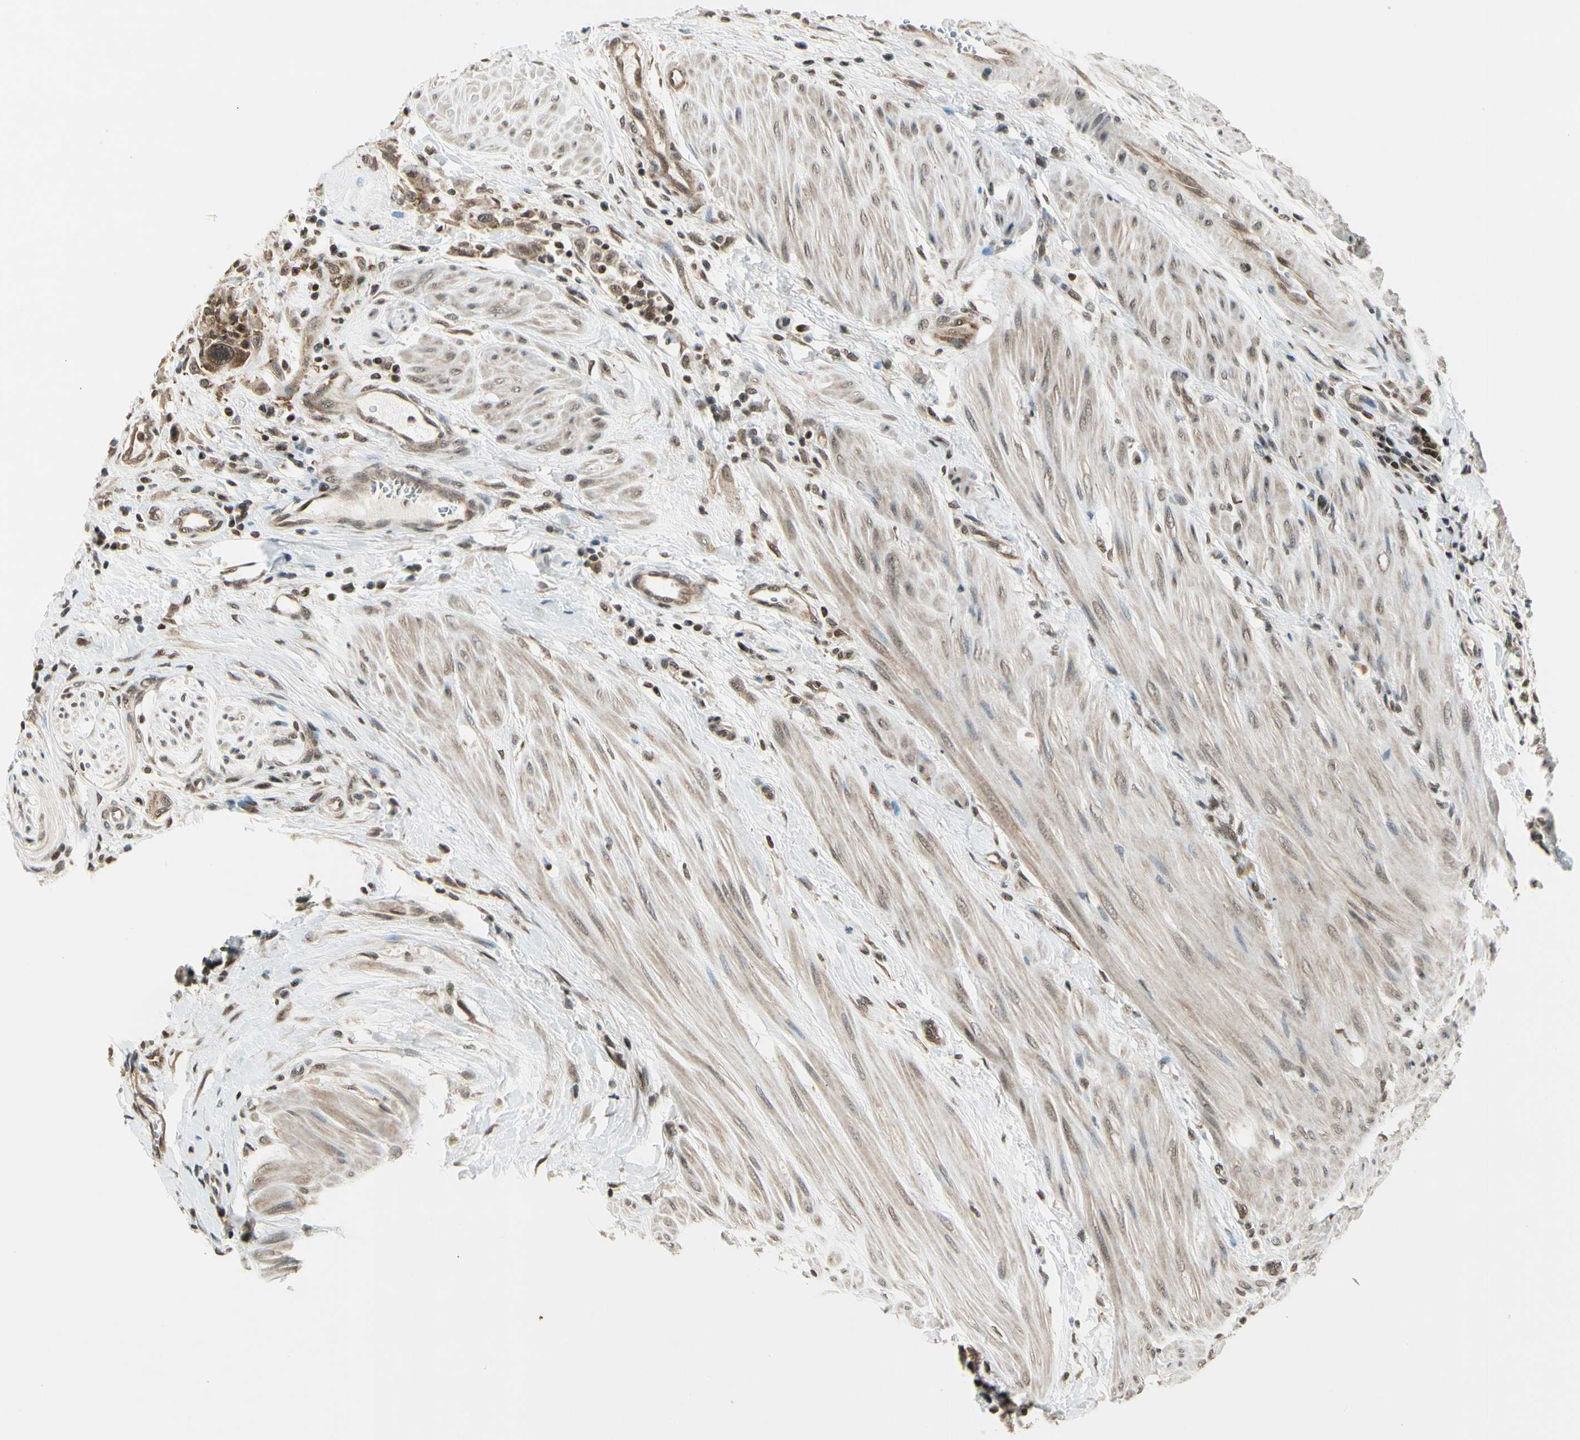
{"staining": {"intensity": "weak", "quantity": "25%-75%", "location": "cytoplasmic/membranous"}, "tissue": "urothelial cancer", "cell_type": "Tumor cells", "image_type": "cancer", "snomed": [{"axis": "morphology", "description": "Urothelial carcinoma, High grade"}, {"axis": "topography", "description": "Urinary bladder"}], "caption": "An immunohistochemistry photomicrograph of neoplastic tissue is shown. Protein staining in brown highlights weak cytoplasmic/membranous positivity in urothelial carcinoma (high-grade) within tumor cells.", "gene": "SMN2", "patient": {"sex": "male", "age": 35}}